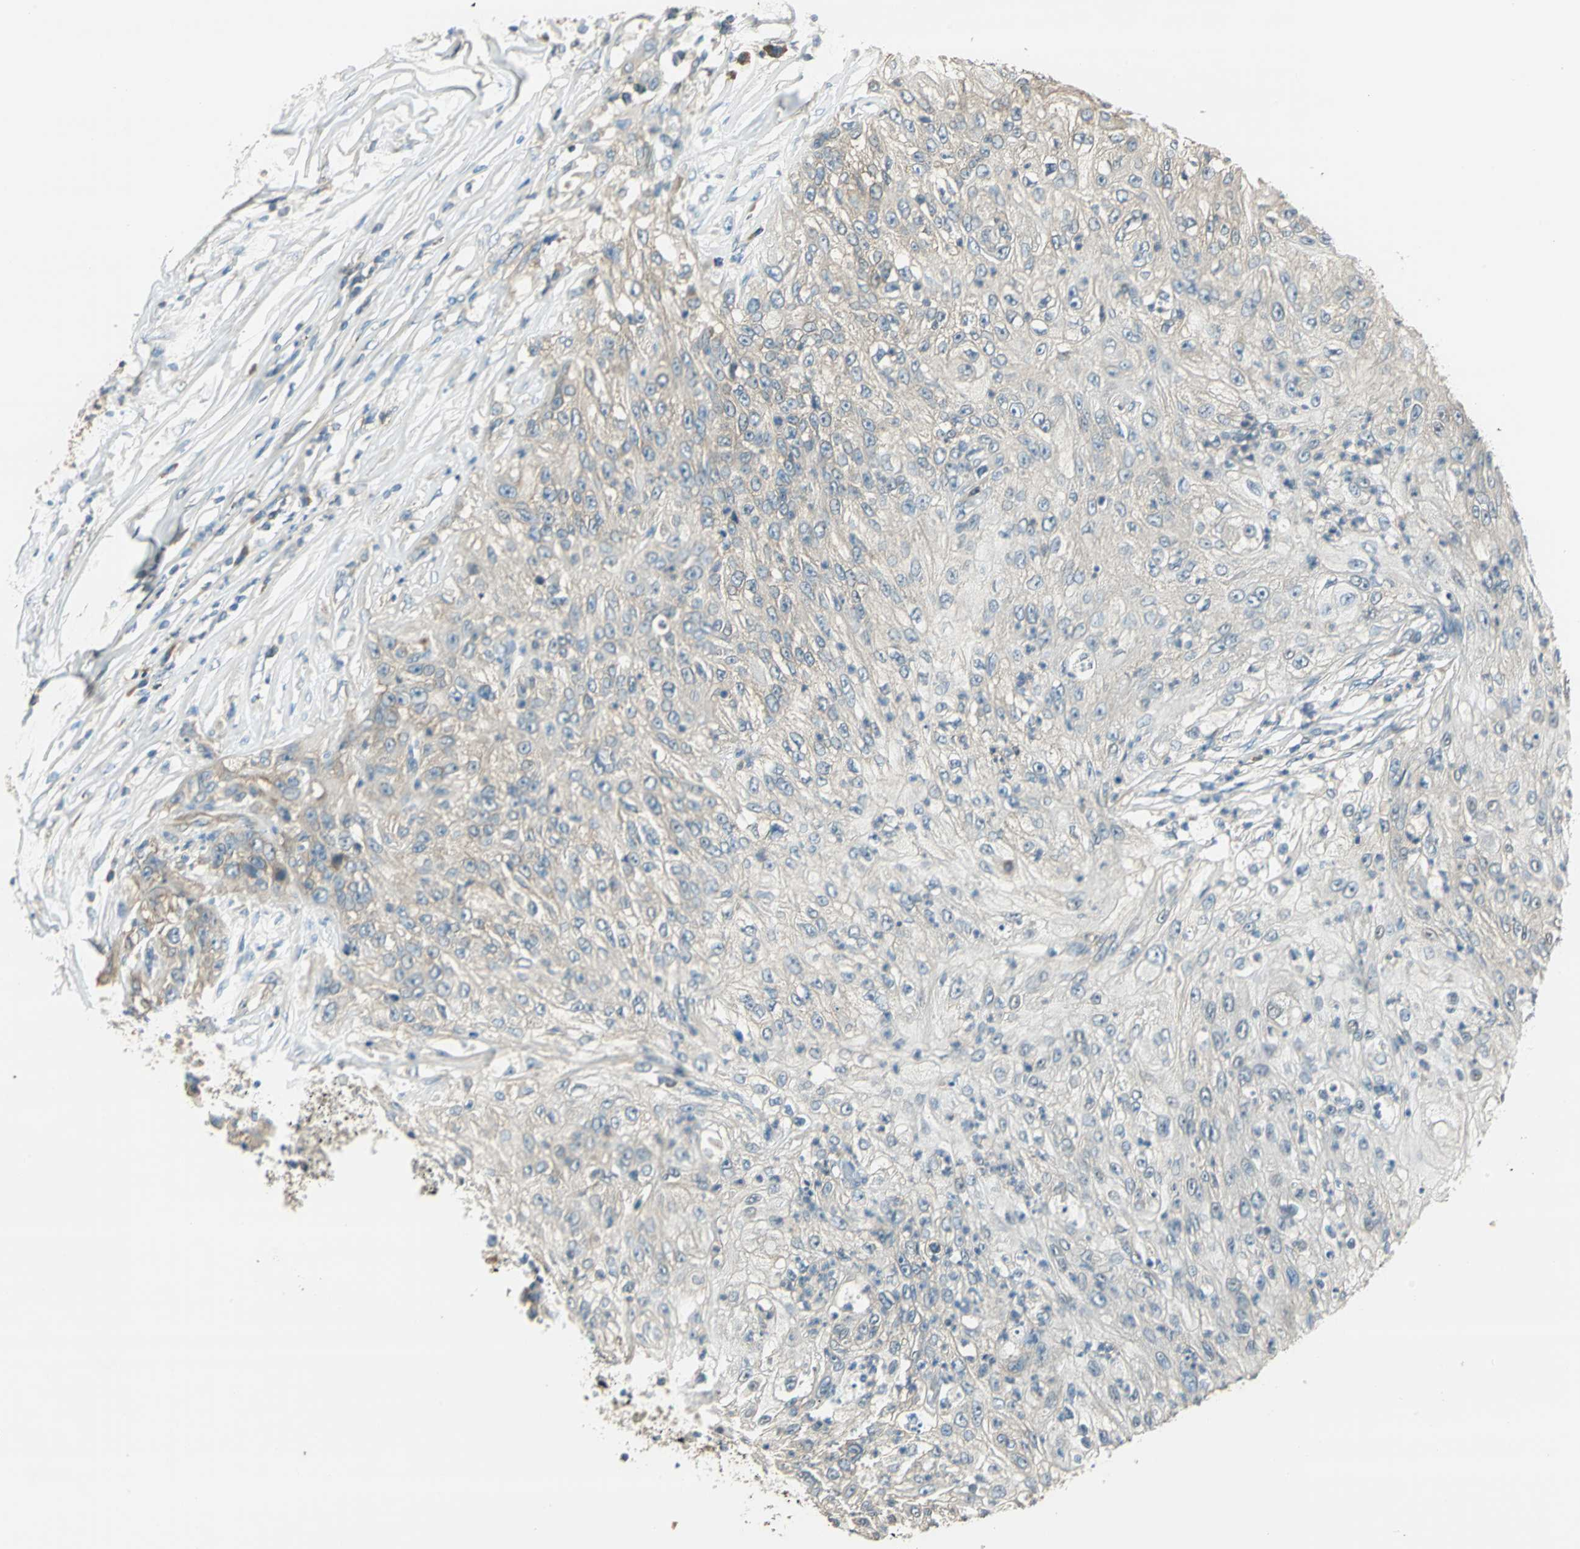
{"staining": {"intensity": "weak", "quantity": ">75%", "location": "cytoplasmic/membranous"}, "tissue": "lung cancer", "cell_type": "Tumor cells", "image_type": "cancer", "snomed": [{"axis": "morphology", "description": "Inflammation, NOS"}, {"axis": "morphology", "description": "Squamous cell carcinoma, NOS"}, {"axis": "topography", "description": "Lymph node"}, {"axis": "topography", "description": "Soft tissue"}, {"axis": "topography", "description": "Lung"}], "caption": "Squamous cell carcinoma (lung) tissue displays weak cytoplasmic/membranous staining in approximately >75% of tumor cells", "gene": "SHC2", "patient": {"sex": "male", "age": 66}}